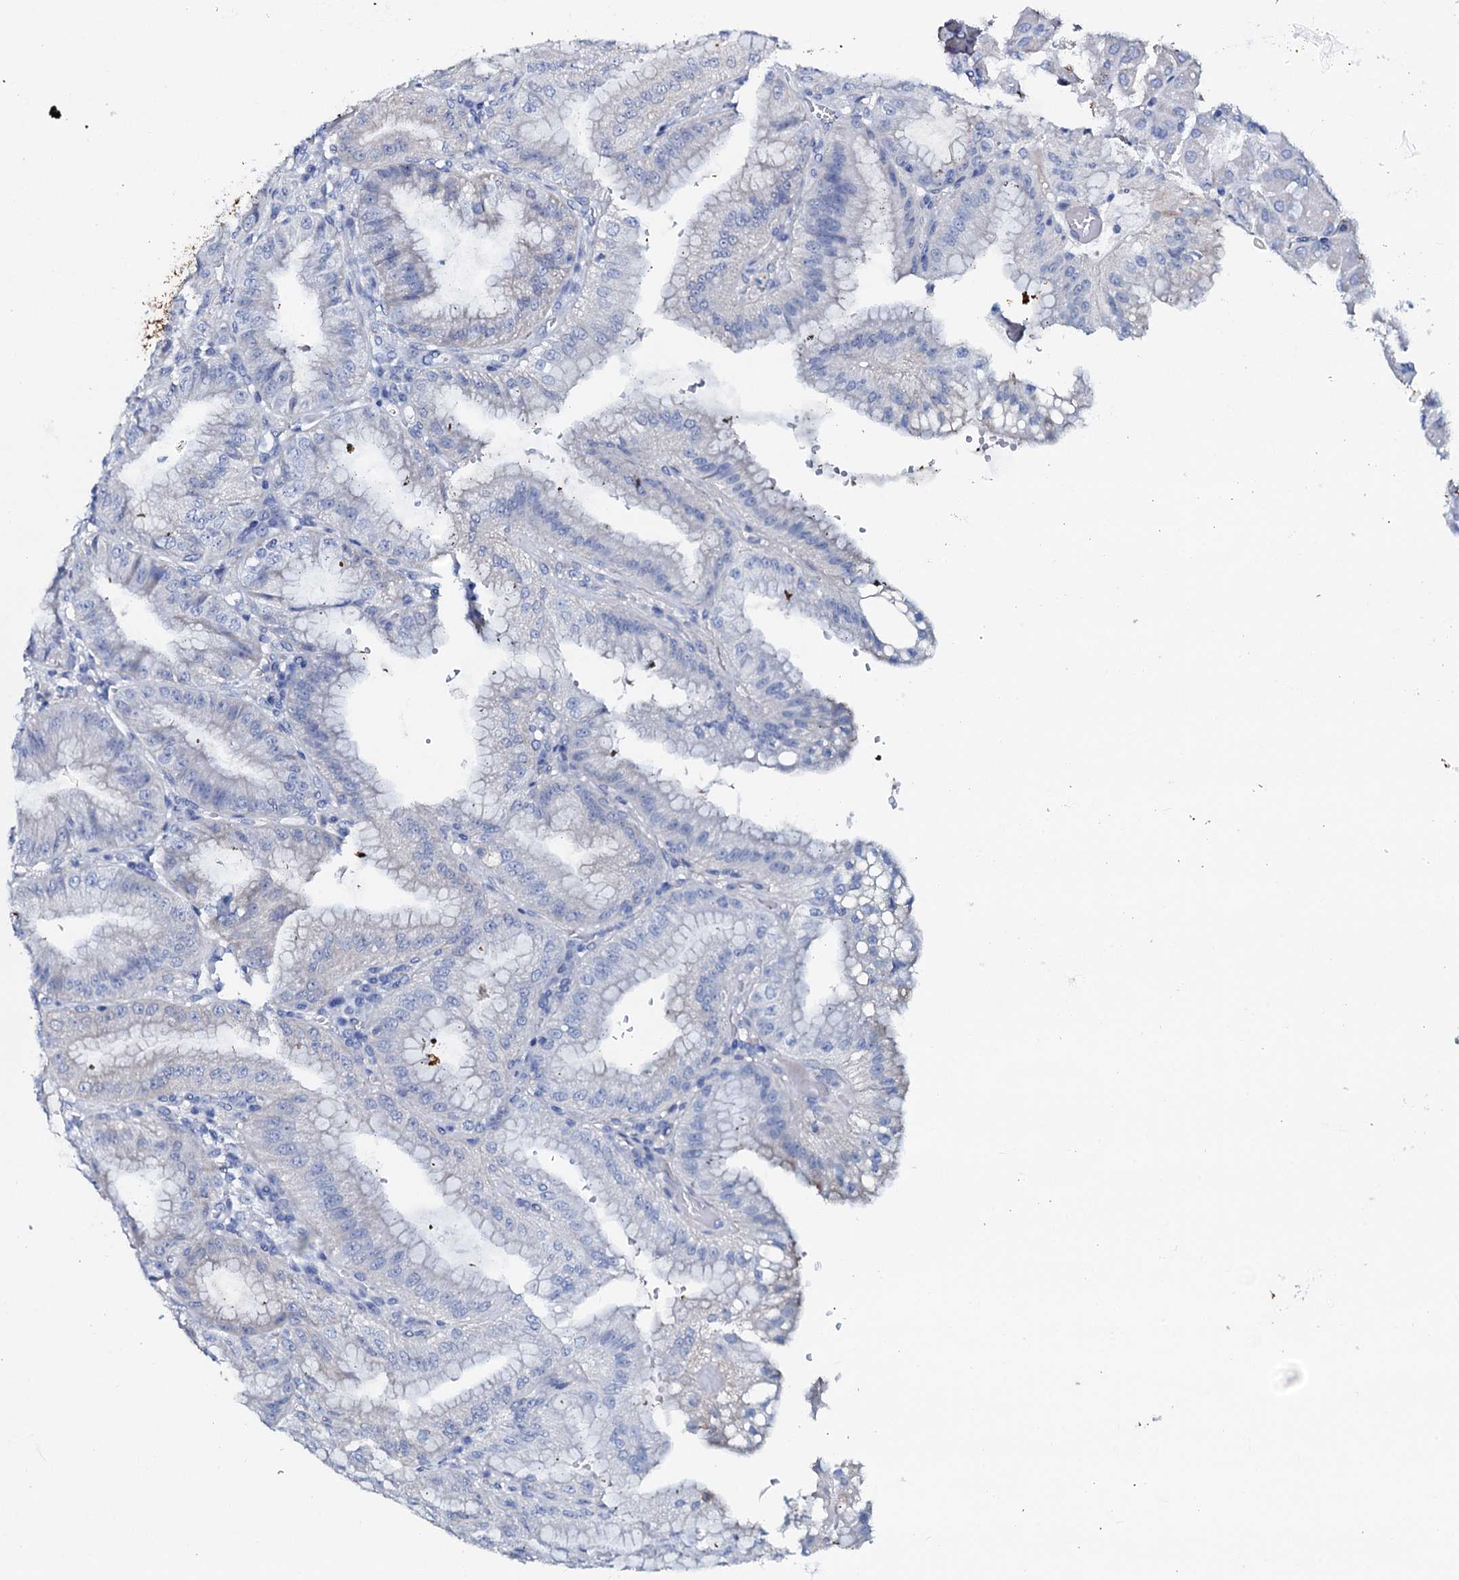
{"staining": {"intensity": "negative", "quantity": "none", "location": "none"}, "tissue": "stomach", "cell_type": "Glandular cells", "image_type": "normal", "snomed": [{"axis": "morphology", "description": "Normal tissue, NOS"}, {"axis": "topography", "description": "Stomach, upper"}, {"axis": "topography", "description": "Stomach, lower"}], "caption": "Immunohistochemistry (IHC) of normal stomach shows no expression in glandular cells.", "gene": "AMER2", "patient": {"sex": "male", "age": 71}}